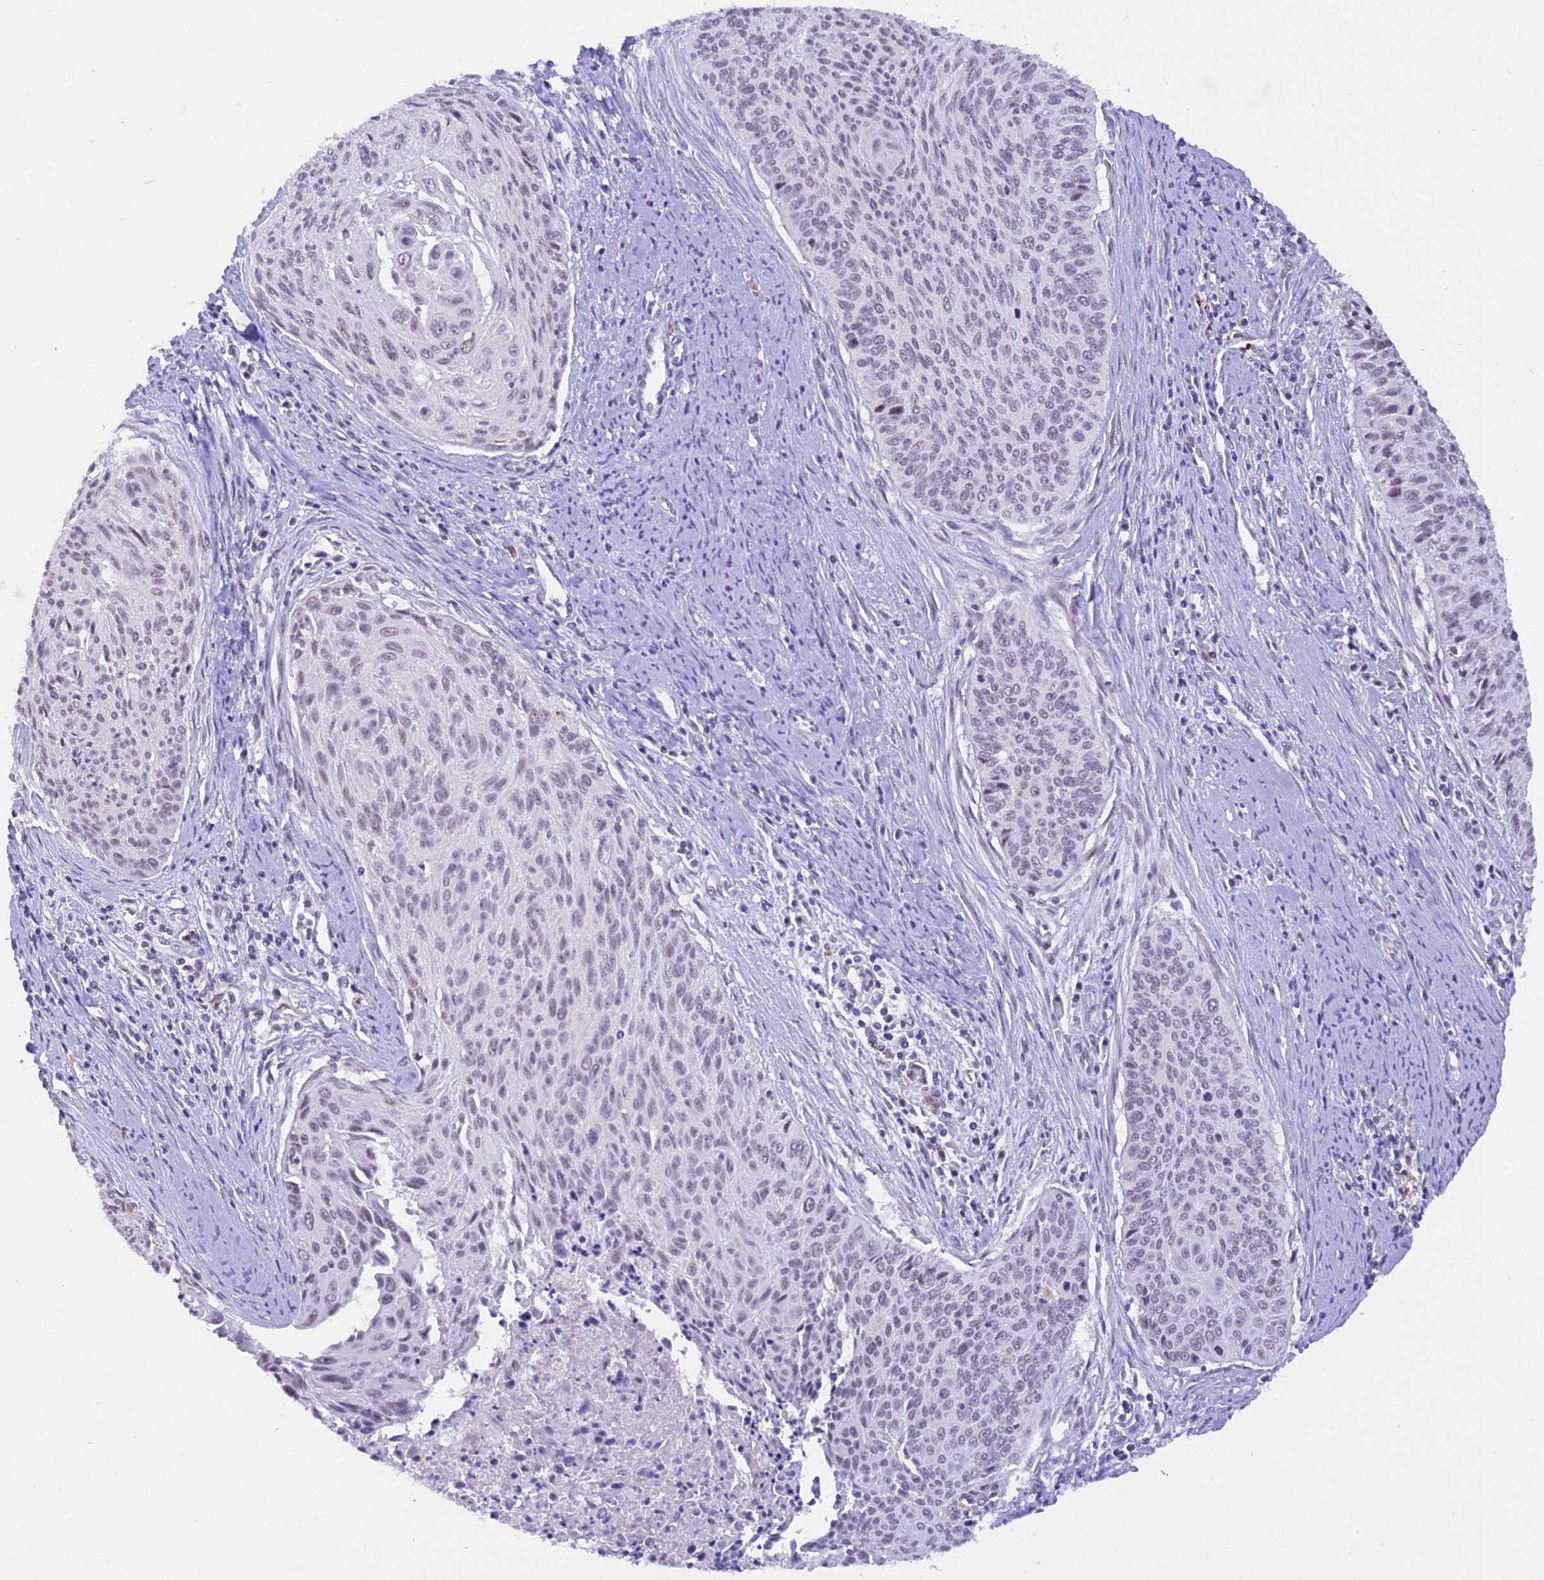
{"staining": {"intensity": "weak", "quantity": "<25%", "location": "nuclear"}, "tissue": "cervical cancer", "cell_type": "Tumor cells", "image_type": "cancer", "snomed": [{"axis": "morphology", "description": "Squamous cell carcinoma, NOS"}, {"axis": "topography", "description": "Cervix"}], "caption": "Tumor cells are negative for protein expression in human cervical cancer (squamous cell carcinoma). (Stains: DAB immunohistochemistry with hematoxylin counter stain, Microscopy: brightfield microscopy at high magnification).", "gene": "AHSP", "patient": {"sex": "female", "age": 55}}